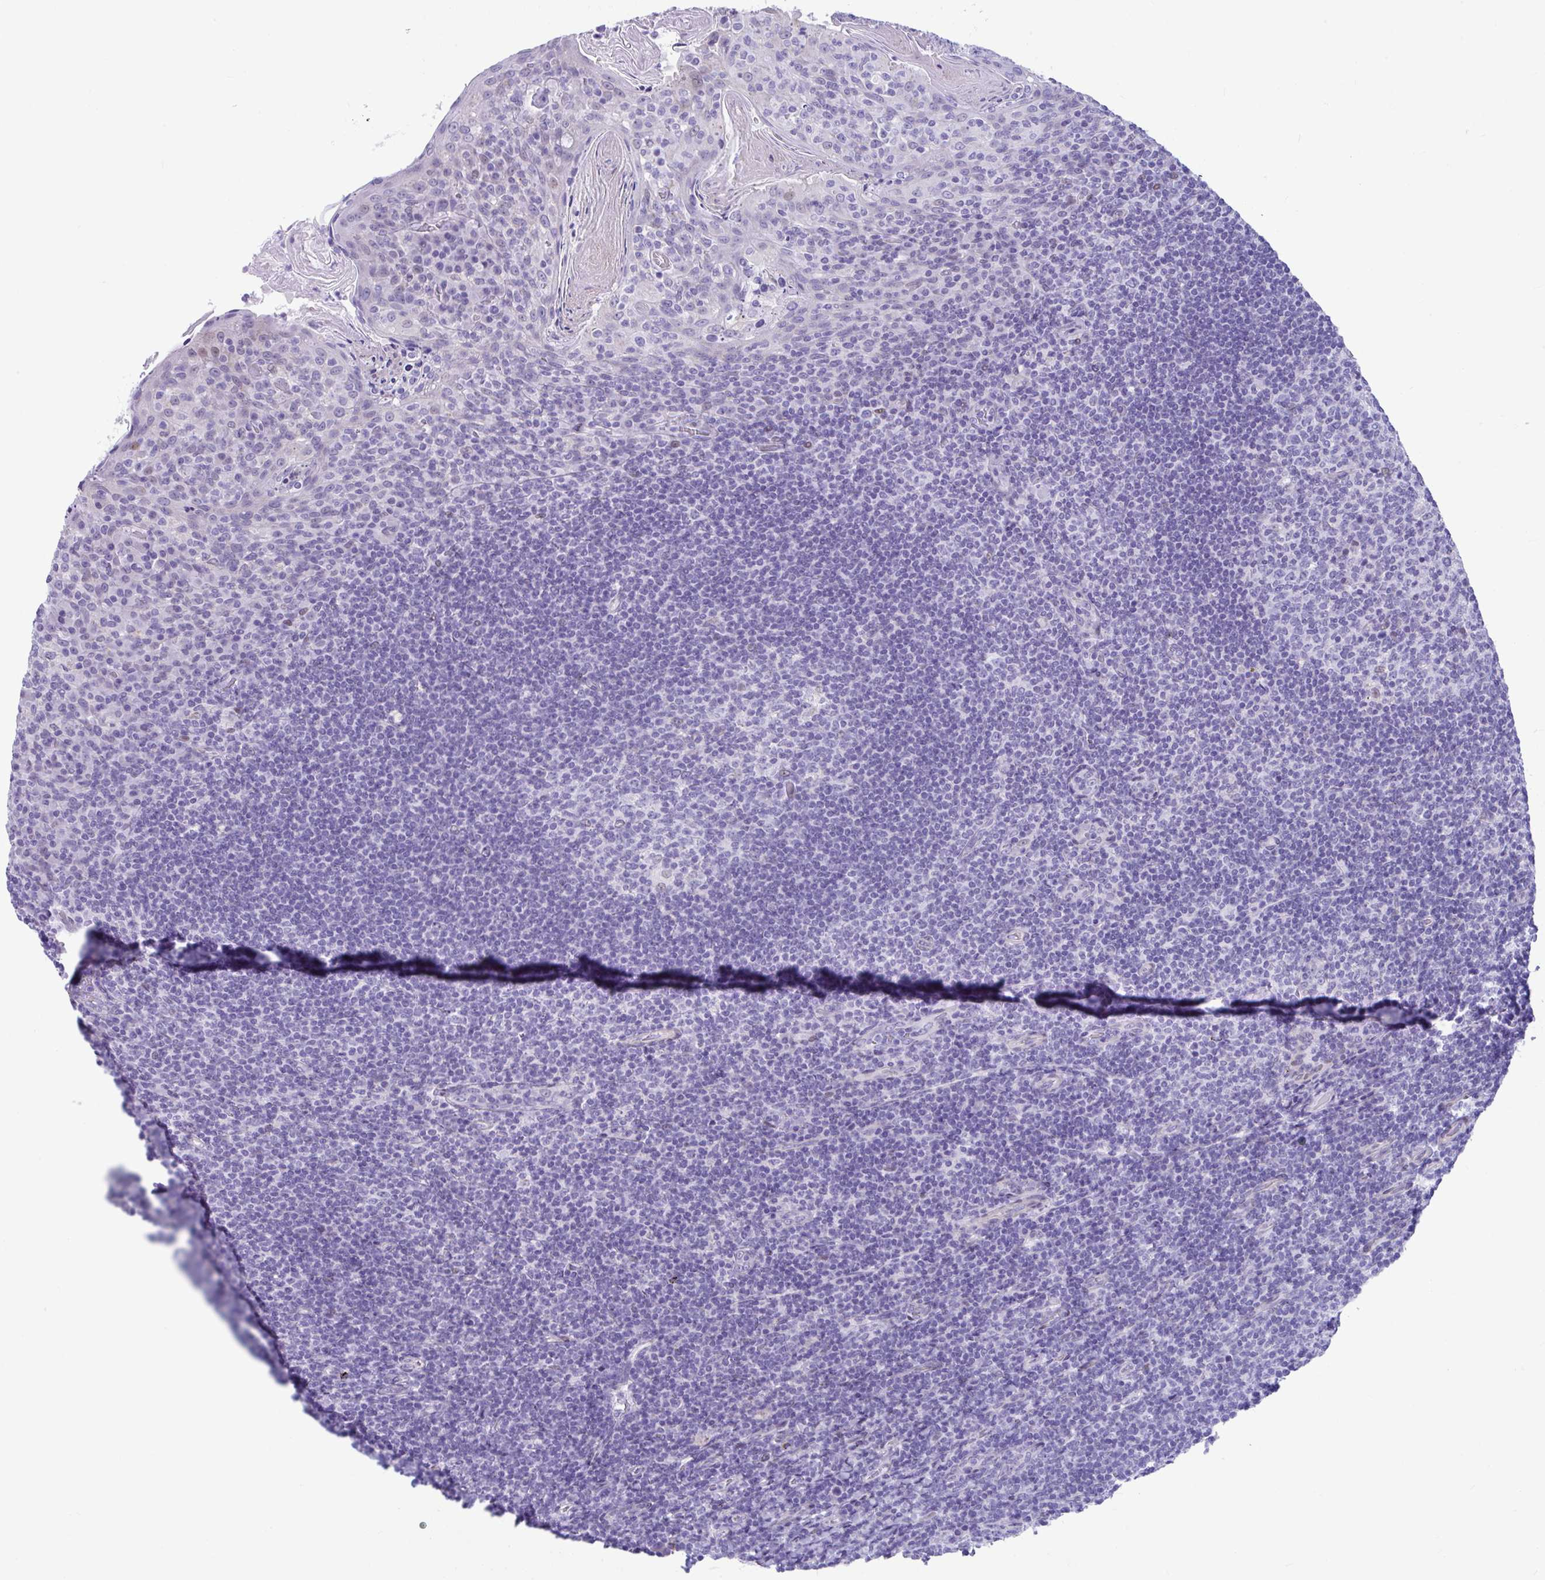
{"staining": {"intensity": "negative", "quantity": "none", "location": "none"}, "tissue": "tonsil", "cell_type": "Germinal center cells", "image_type": "normal", "snomed": [{"axis": "morphology", "description": "Normal tissue, NOS"}, {"axis": "topography", "description": "Tonsil"}], "caption": "Immunohistochemistry photomicrograph of normal tonsil: human tonsil stained with DAB shows no significant protein expression in germinal center cells.", "gene": "ISL1", "patient": {"sex": "female", "age": 10}}